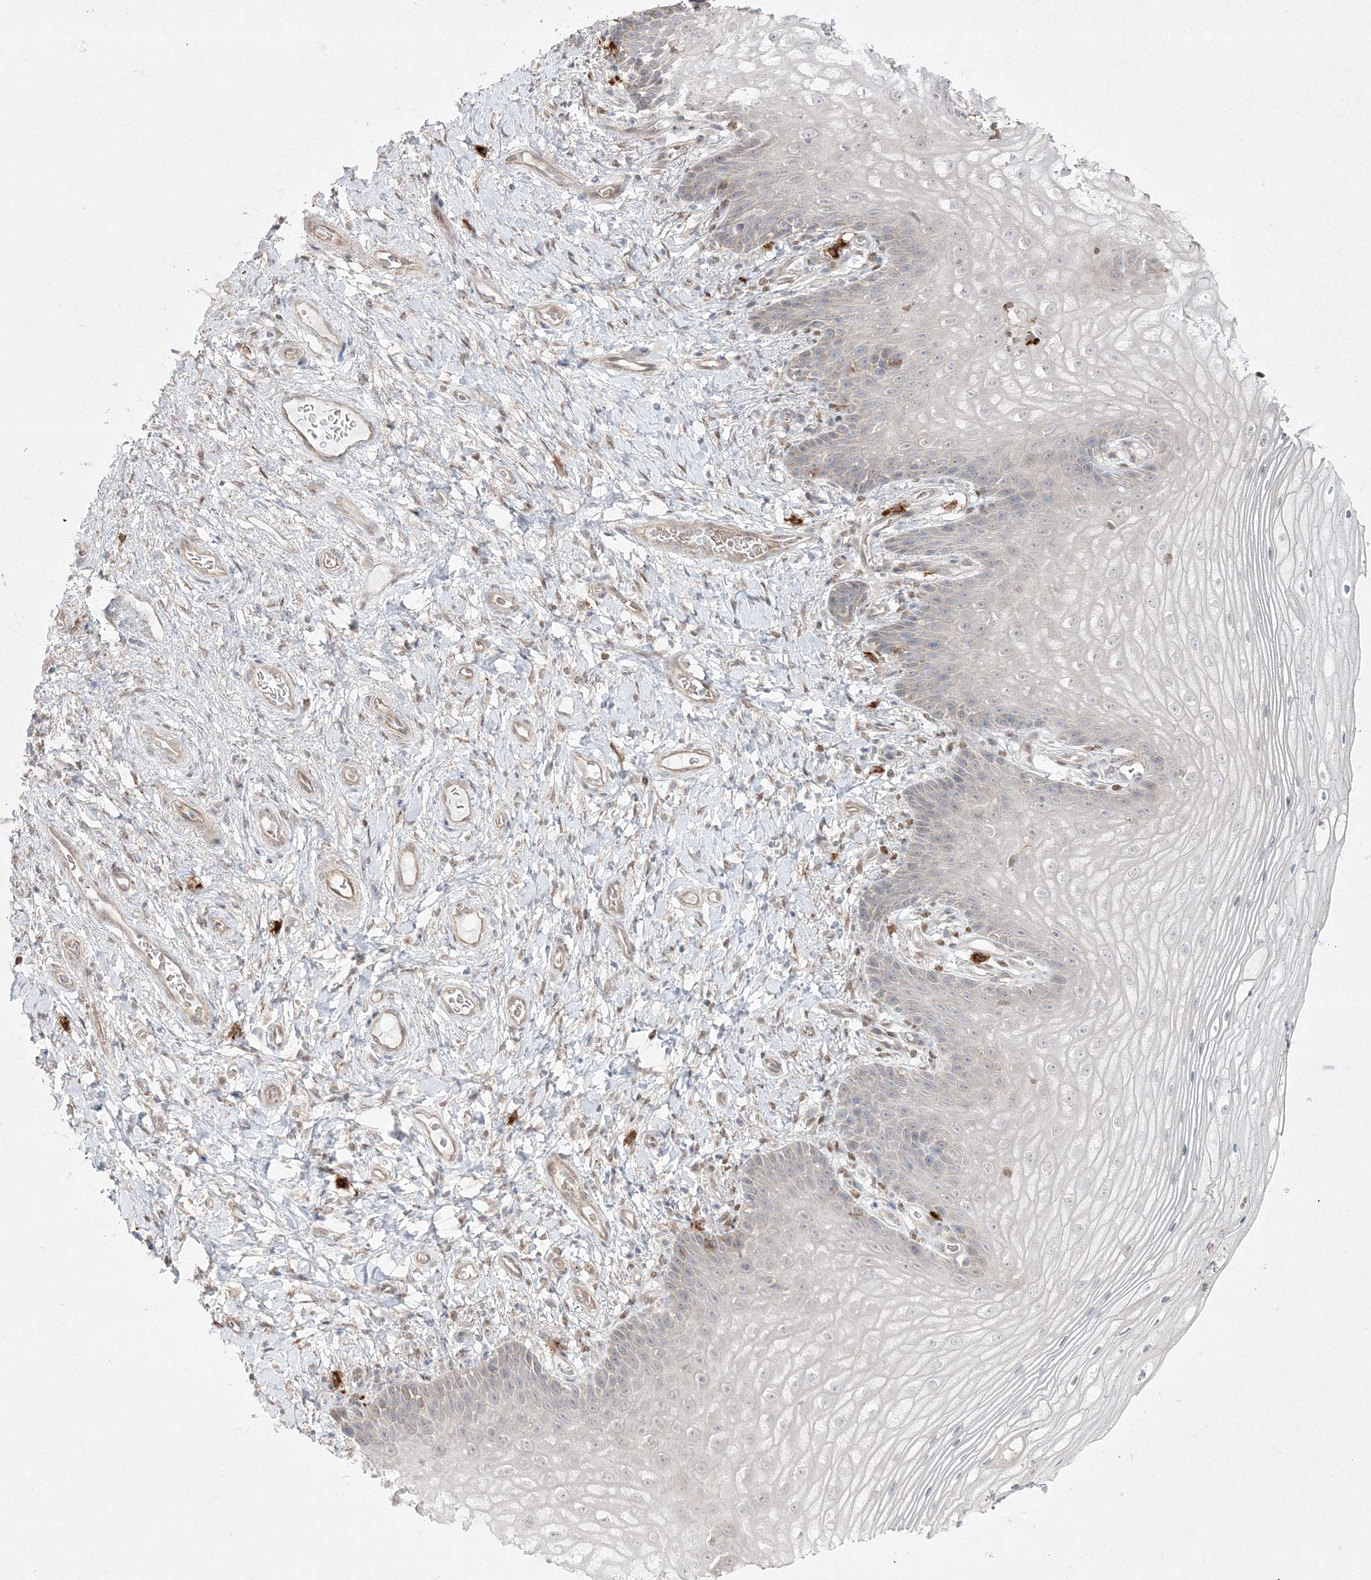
{"staining": {"intensity": "negative", "quantity": "none", "location": "none"}, "tissue": "vagina", "cell_type": "Squamous epithelial cells", "image_type": "normal", "snomed": [{"axis": "morphology", "description": "Normal tissue, NOS"}, {"axis": "topography", "description": "Vagina"}], "caption": "DAB immunohistochemical staining of normal vagina exhibits no significant staining in squamous epithelial cells. The staining was performed using DAB (3,3'-diaminobenzidine) to visualize the protein expression in brown, while the nuclei were stained in blue with hematoxylin (Magnification: 20x).", "gene": "CLNK", "patient": {"sex": "female", "age": 60}}